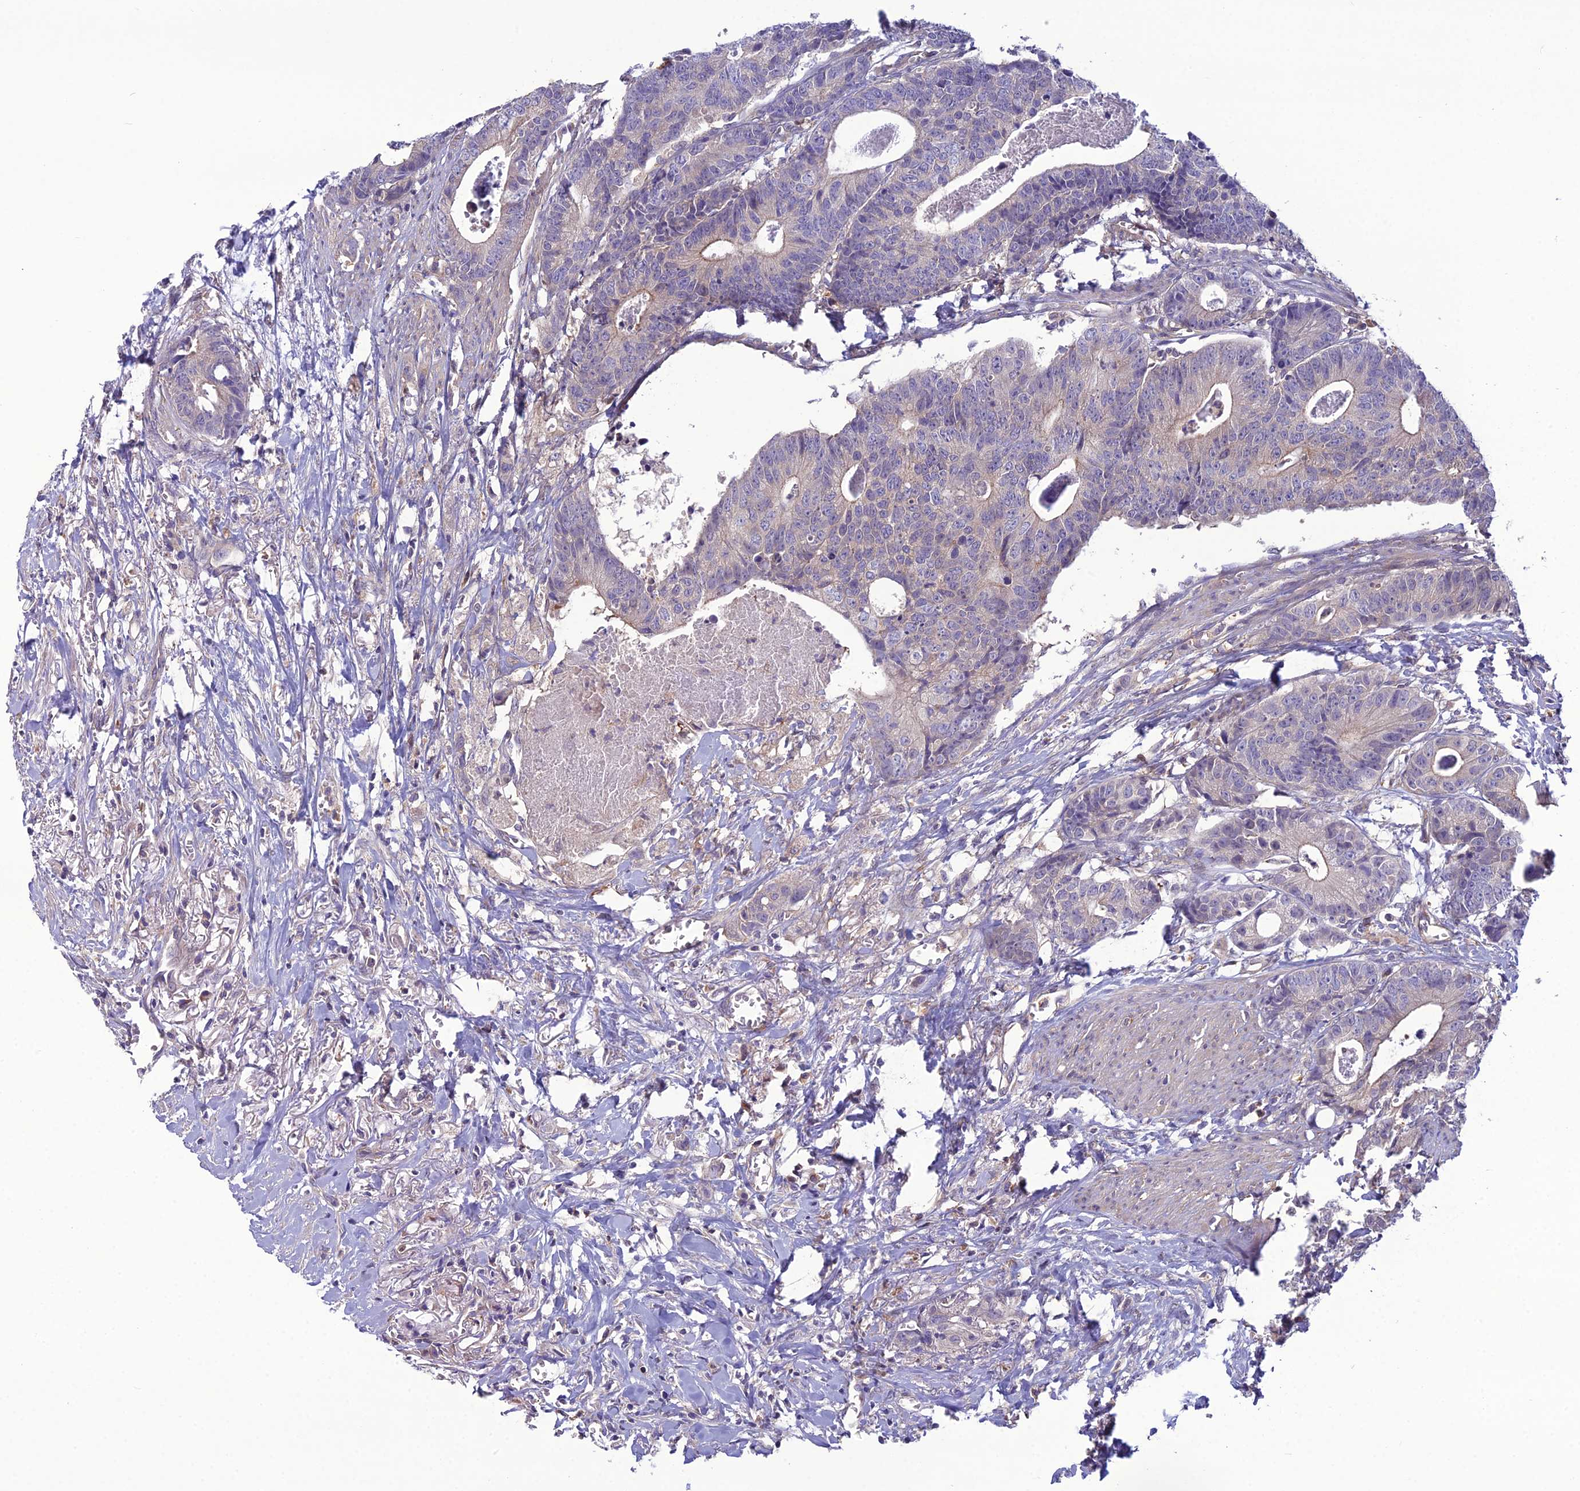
{"staining": {"intensity": "negative", "quantity": "none", "location": "none"}, "tissue": "colorectal cancer", "cell_type": "Tumor cells", "image_type": "cancer", "snomed": [{"axis": "morphology", "description": "Adenocarcinoma, NOS"}, {"axis": "topography", "description": "Colon"}], "caption": "Protein analysis of colorectal adenocarcinoma exhibits no significant staining in tumor cells. (DAB immunohistochemistry (IHC) with hematoxylin counter stain).", "gene": "GDF6", "patient": {"sex": "female", "age": 57}}